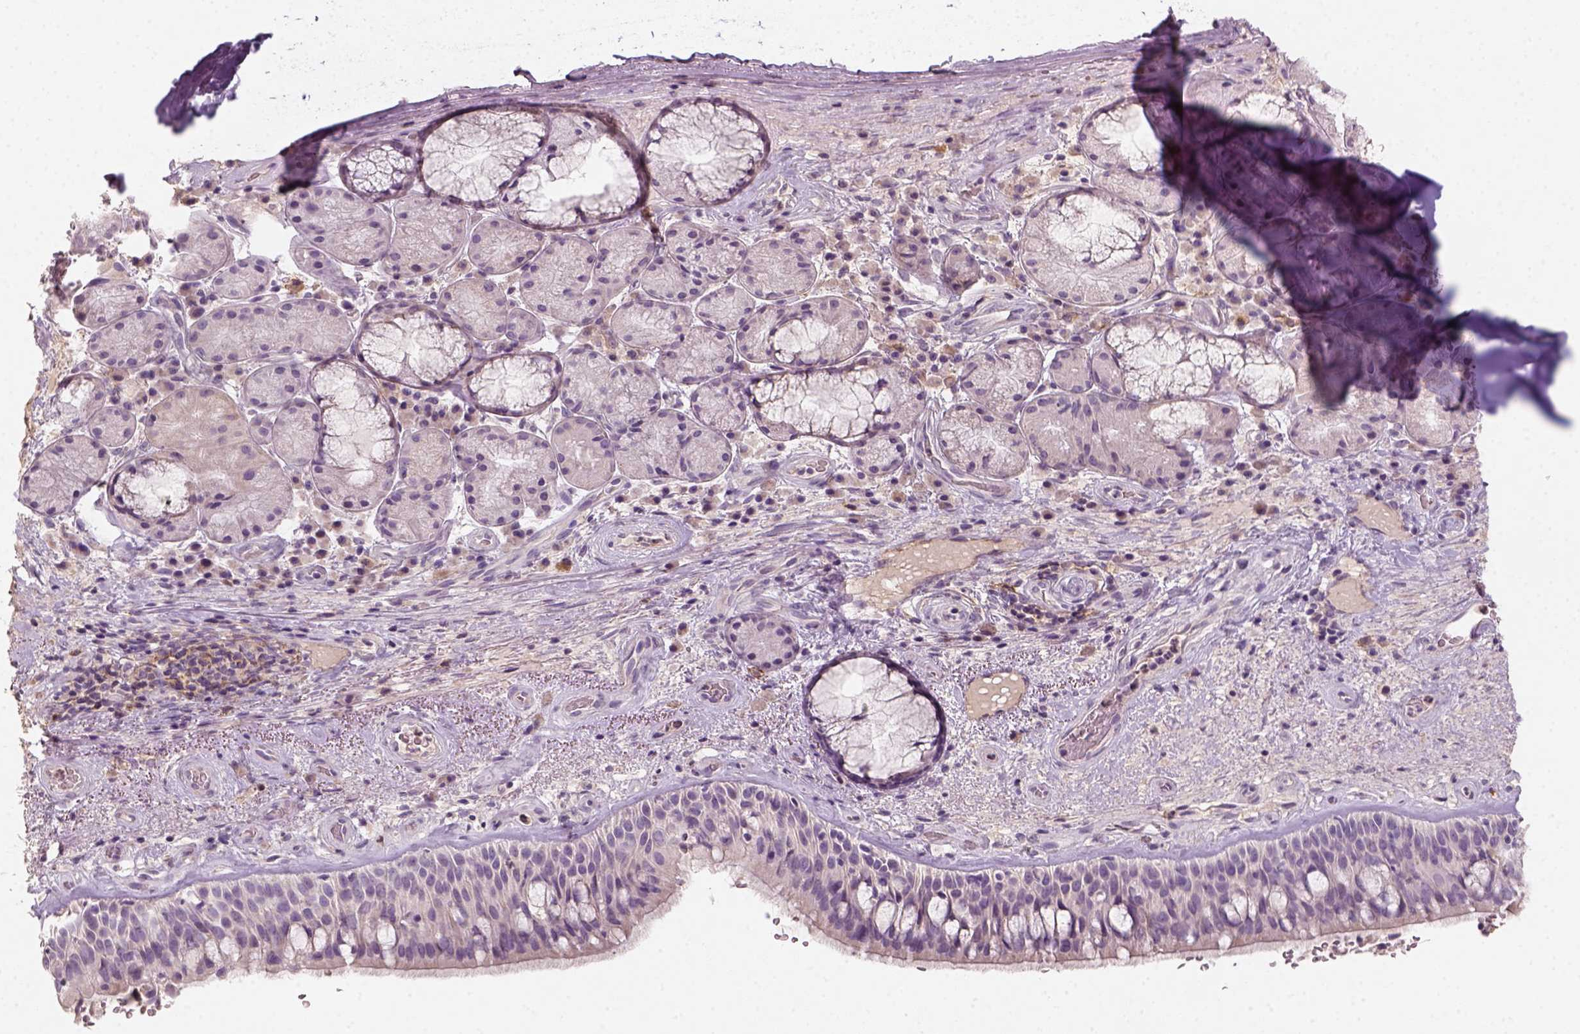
{"staining": {"intensity": "negative", "quantity": "none", "location": "none"}, "tissue": "bronchus", "cell_type": "Respiratory epithelial cells", "image_type": "normal", "snomed": [{"axis": "morphology", "description": "Normal tissue, NOS"}, {"axis": "topography", "description": "Bronchus"}], "caption": "DAB immunohistochemical staining of unremarkable bronchus demonstrates no significant expression in respiratory epithelial cells. (DAB (3,3'-diaminobenzidine) immunohistochemistry, high magnification).", "gene": "AQP9", "patient": {"sex": "male", "age": 48}}